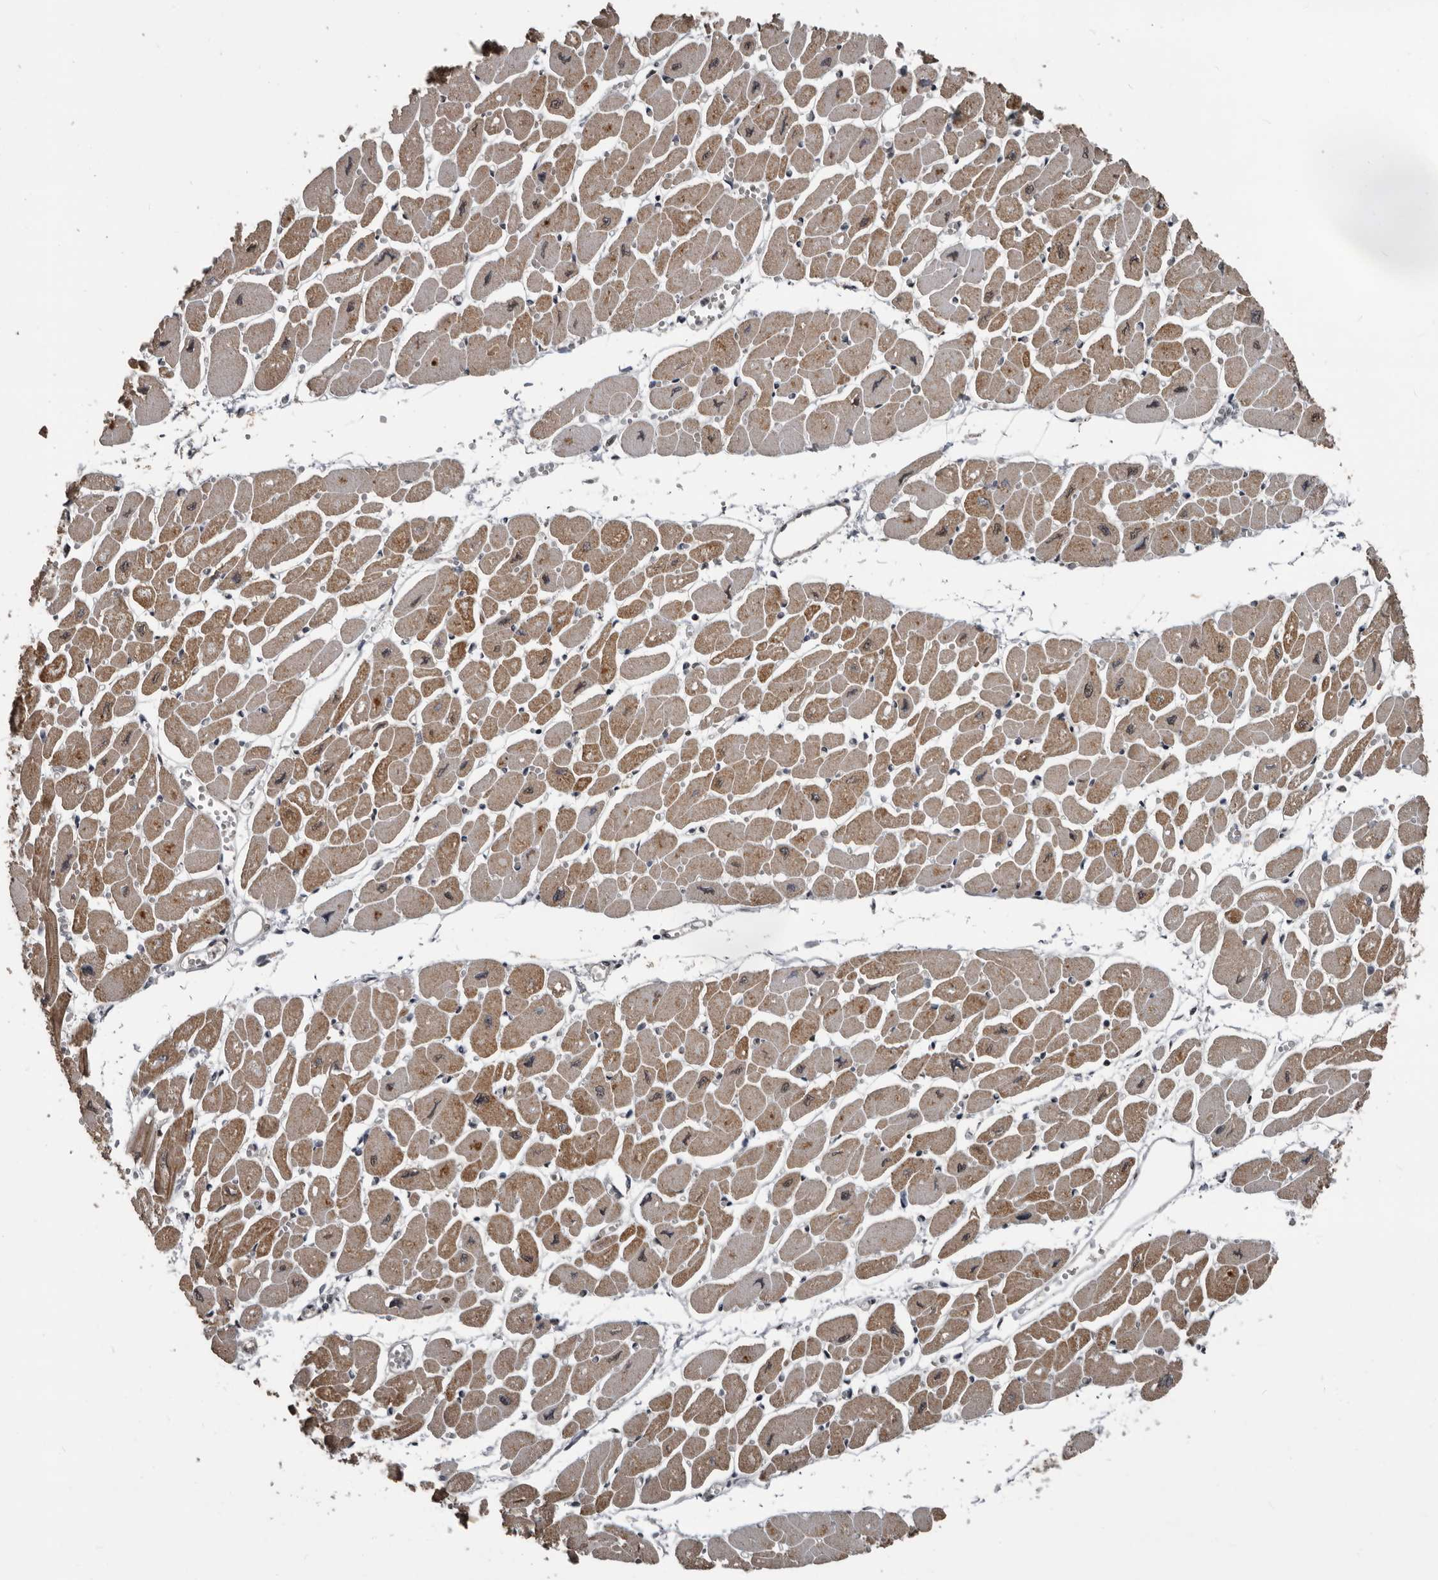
{"staining": {"intensity": "strong", "quantity": ">75%", "location": "cytoplasmic/membranous"}, "tissue": "heart muscle", "cell_type": "Cardiomyocytes", "image_type": "normal", "snomed": [{"axis": "morphology", "description": "Normal tissue, NOS"}, {"axis": "topography", "description": "Heart"}], "caption": "Immunohistochemical staining of benign heart muscle shows >75% levels of strong cytoplasmic/membranous protein expression in about >75% of cardiomyocytes. (IHC, brightfield microscopy, high magnification).", "gene": "CHD1L", "patient": {"sex": "female", "age": 54}}